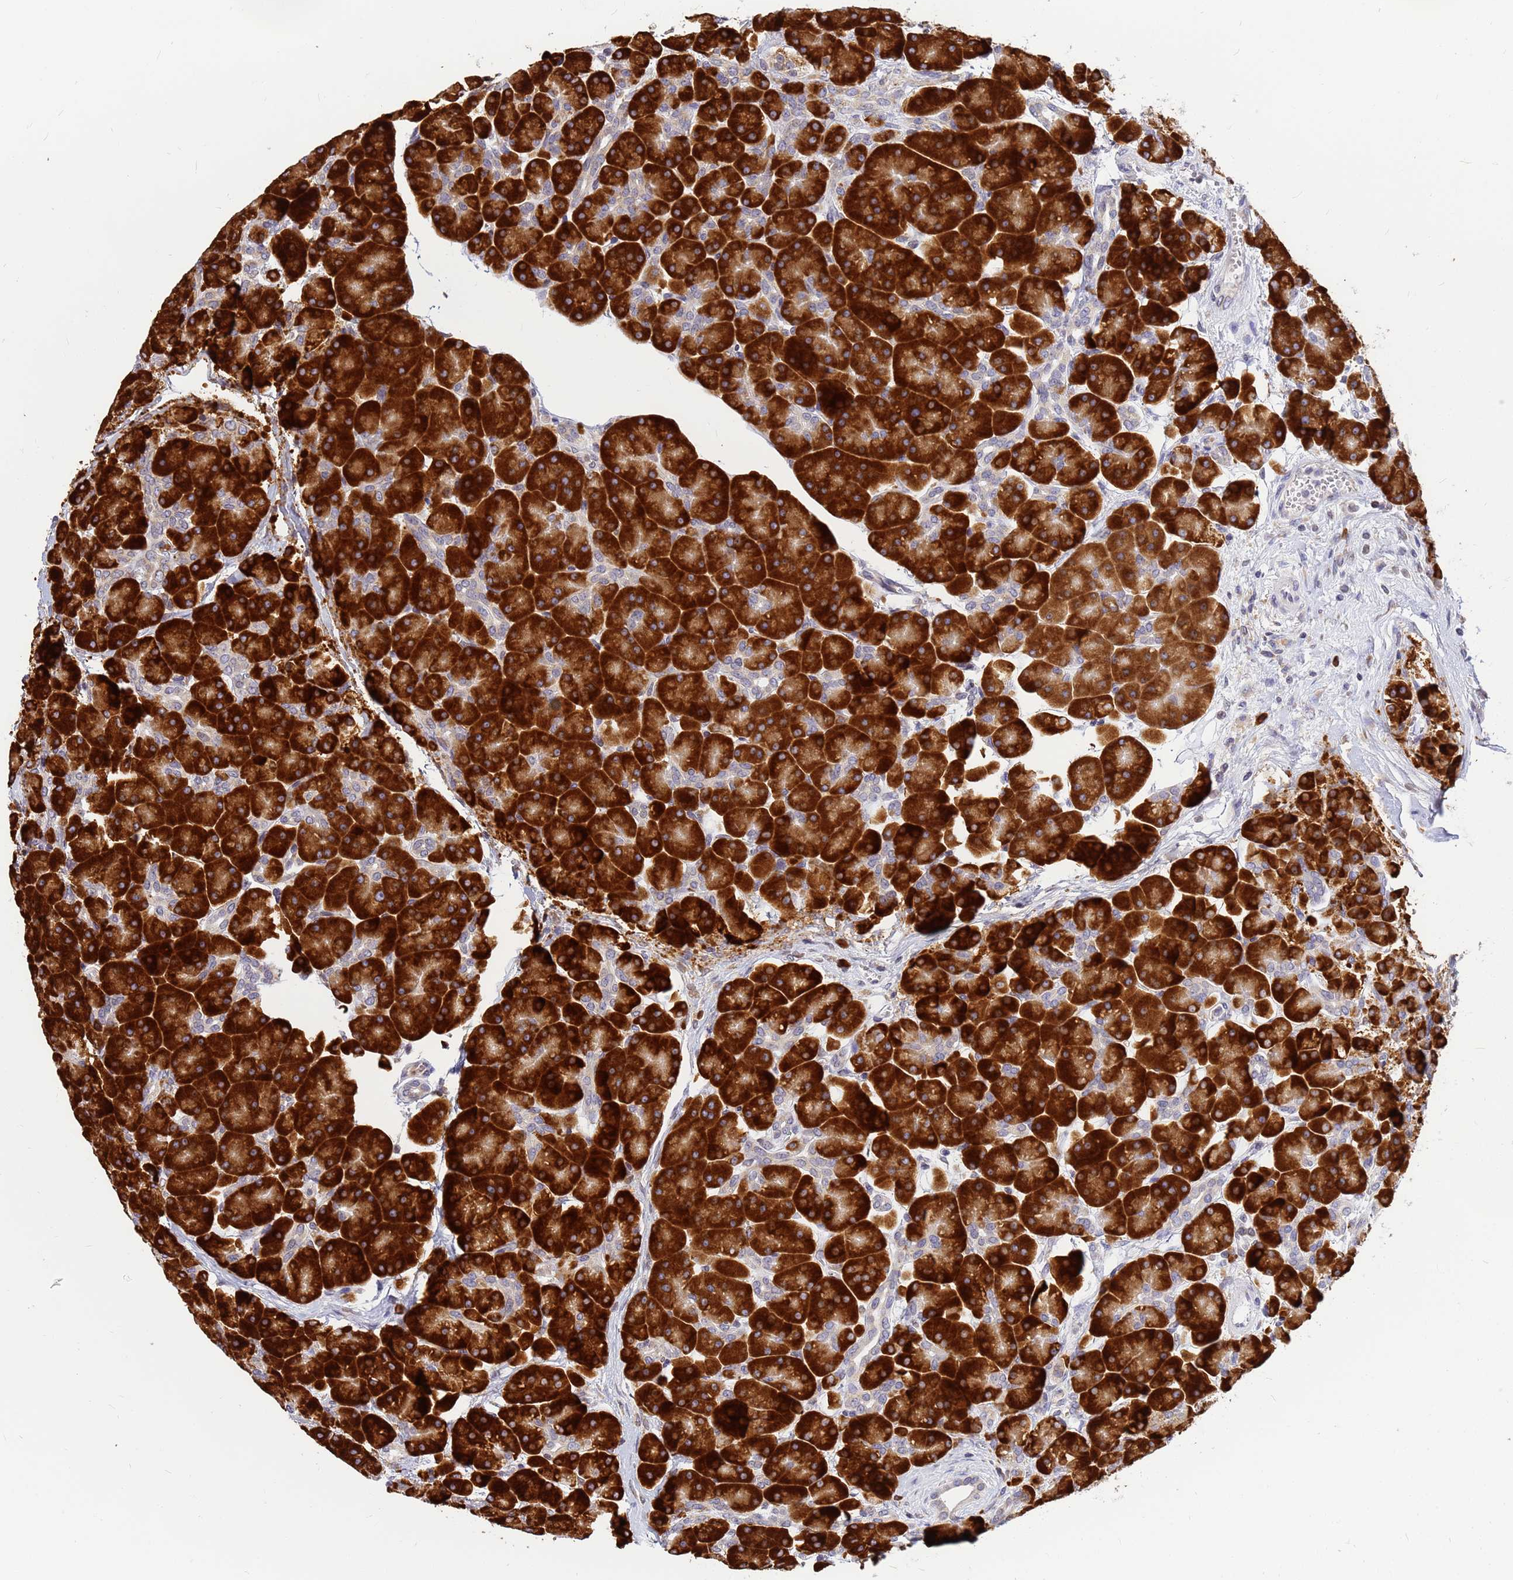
{"staining": {"intensity": "strong", "quantity": ">75%", "location": "cytoplasmic/membranous"}, "tissue": "pancreas", "cell_type": "Exocrine glandular cells", "image_type": "normal", "snomed": [{"axis": "morphology", "description": "Normal tissue, NOS"}, {"axis": "topography", "description": "Pancreas"}], "caption": "IHC (DAB) staining of normal pancreas exhibits strong cytoplasmic/membranous protein staining in about >75% of exocrine glandular cells. The staining was performed using DAB, with brown indicating positive protein expression. Nuclei are stained blue with hematoxylin.", "gene": "SSR4", "patient": {"sex": "male", "age": 66}}